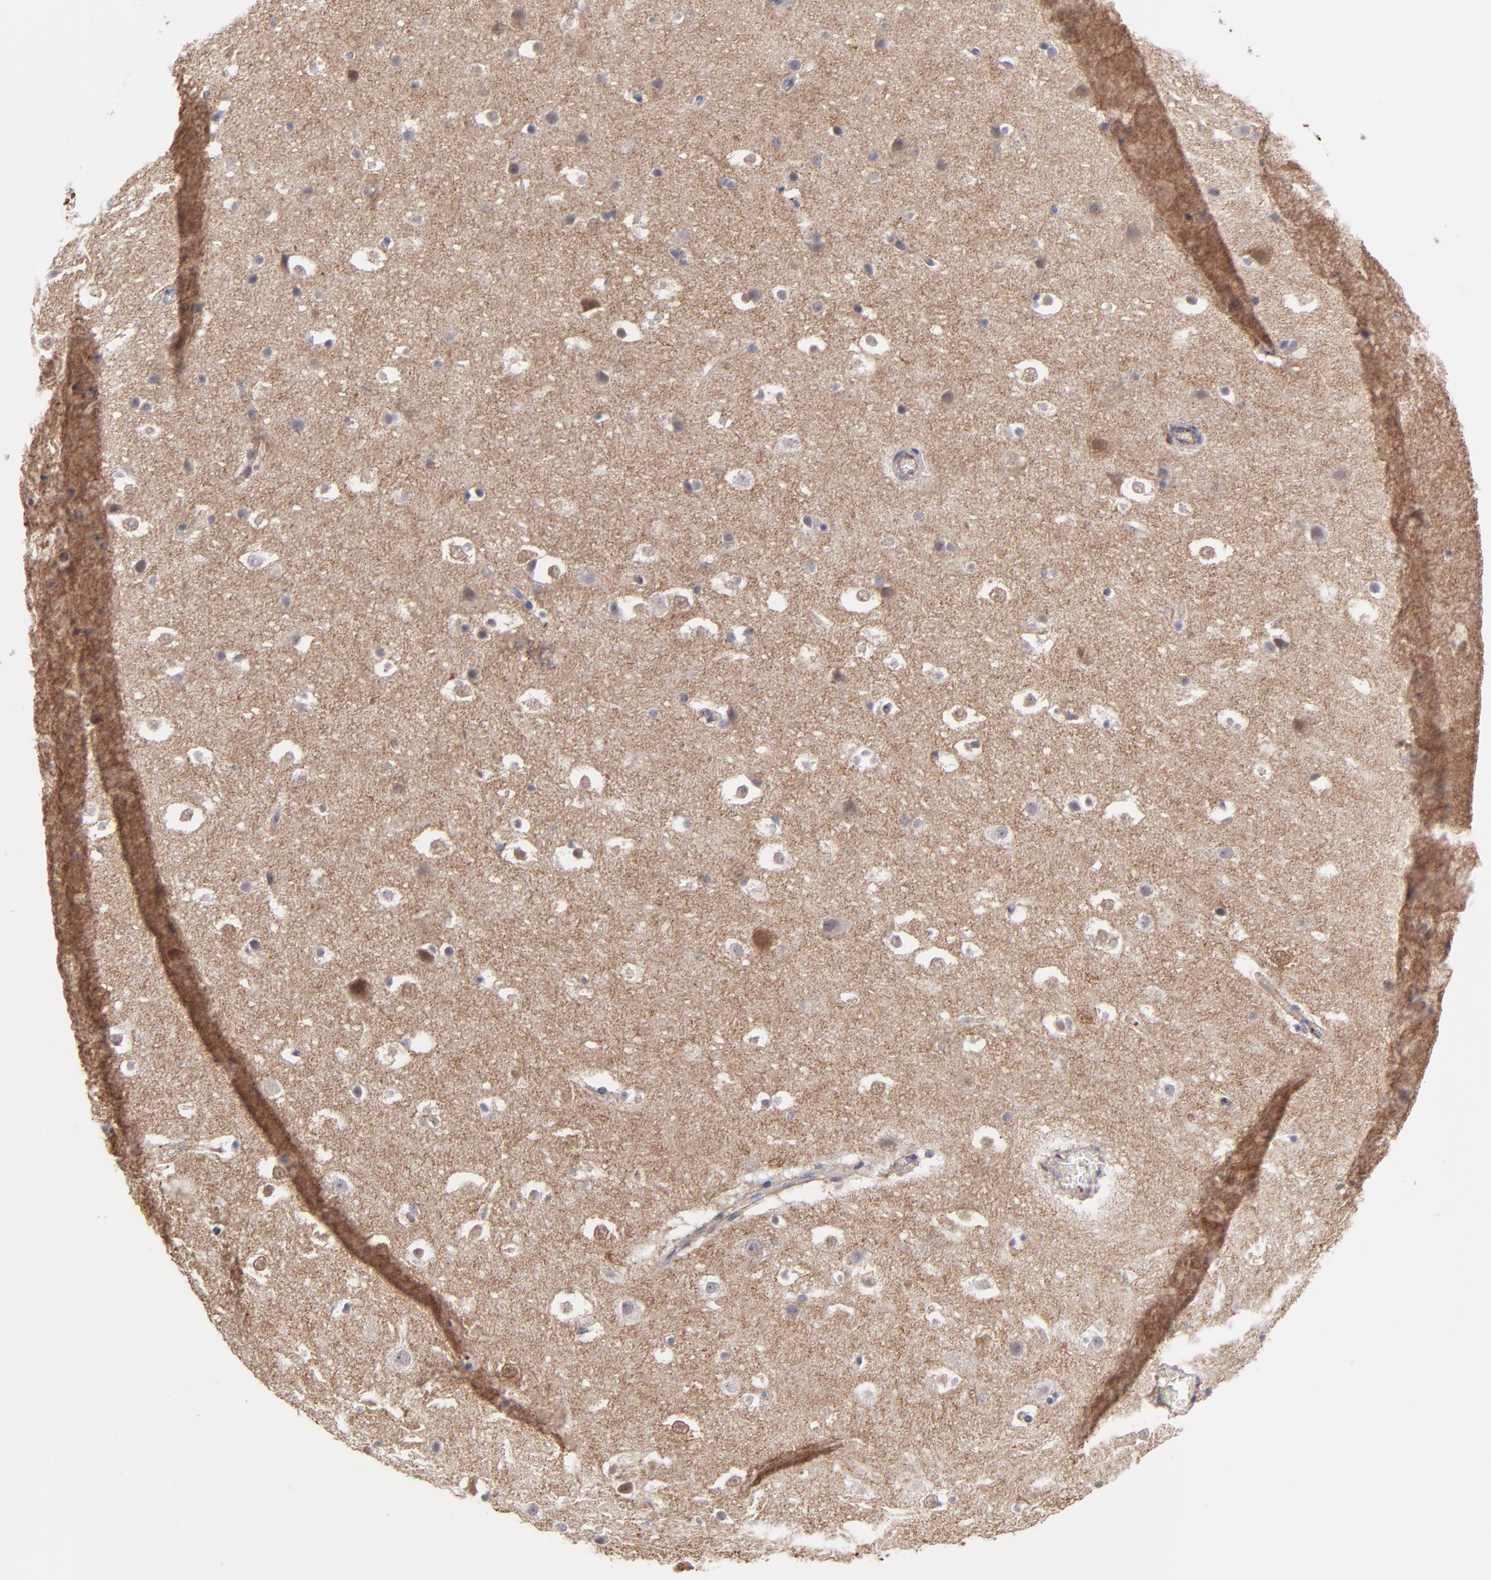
{"staining": {"intensity": "weak", "quantity": "<25%", "location": "cytoplasmic/membranous"}, "tissue": "hippocampus", "cell_type": "Glial cells", "image_type": "normal", "snomed": [{"axis": "morphology", "description": "Normal tissue, NOS"}, {"axis": "topography", "description": "Hippocampus"}], "caption": "This is a image of IHC staining of benign hippocampus, which shows no positivity in glial cells.", "gene": "ASB7", "patient": {"sex": "male", "age": 45}}